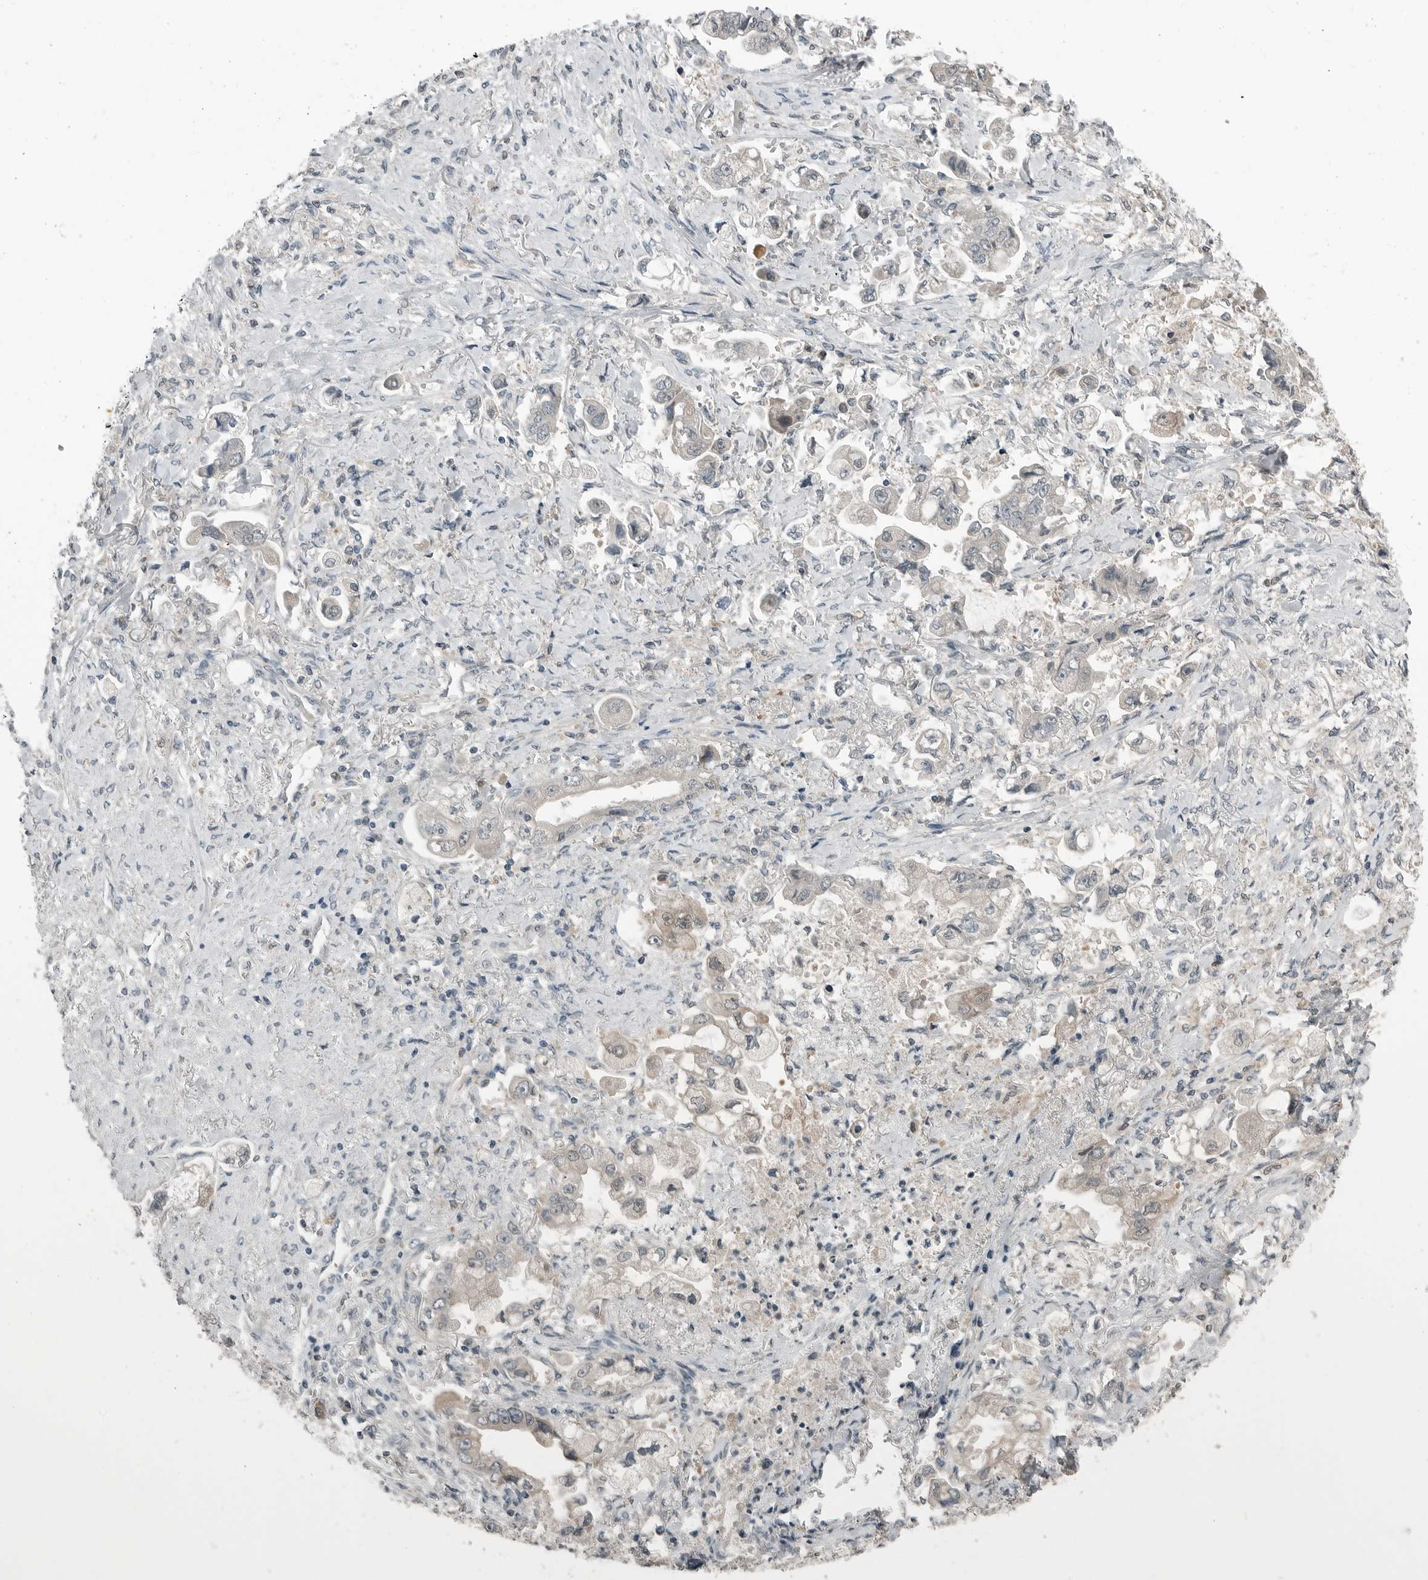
{"staining": {"intensity": "weak", "quantity": "<25%", "location": "cytoplasmic/membranous"}, "tissue": "stomach cancer", "cell_type": "Tumor cells", "image_type": "cancer", "snomed": [{"axis": "morphology", "description": "Adenocarcinoma, NOS"}, {"axis": "topography", "description": "Stomach"}], "caption": "High magnification brightfield microscopy of stomach adenocarcinoma stained with DAB (brown) and counterstained with hematoxylin (blue): tumor cells show no significant staining.", "gene": "KYAT1", "patient": {"sex": "male", "age": 62}}